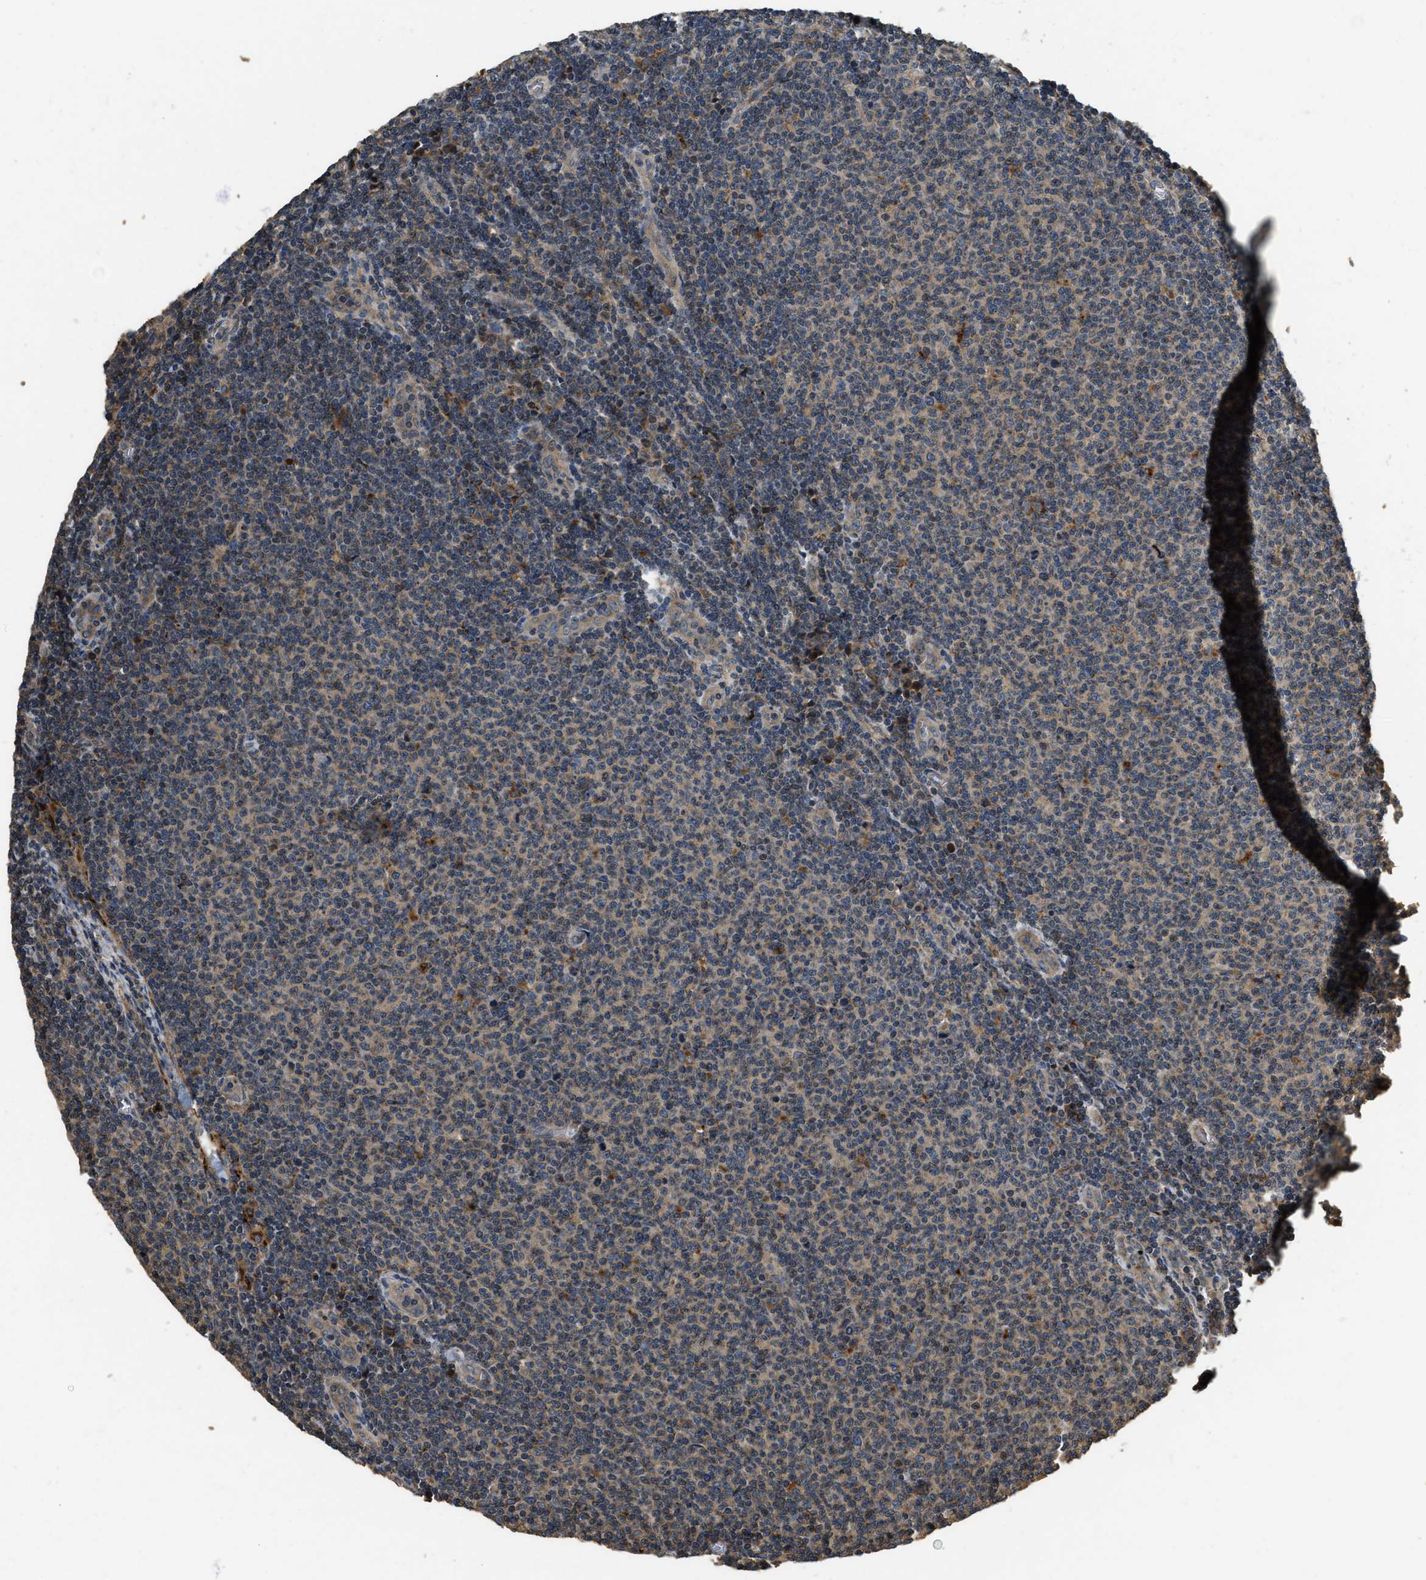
{"staining": {"intensity": "weak", "quantity": "<25%", "location": "cytoplasmic/membranous"}, "tissue": "lymphoma", "cell_type": "Tumor cells", "image_type": "cancer", "snomed": [{"axis": "morphology", "description": "Malignant lymphoma, non-Hodgkin's type, Low grade"}, {"axis": "topography", "description": "Lymph node"}], "caption": "This is an immunohistochemistry (IHC) histopathology image of human lymphoma. There is no positivity in tumor cells.", "gene": "GGH", "patient": {"sex": "male", "age": 66}}